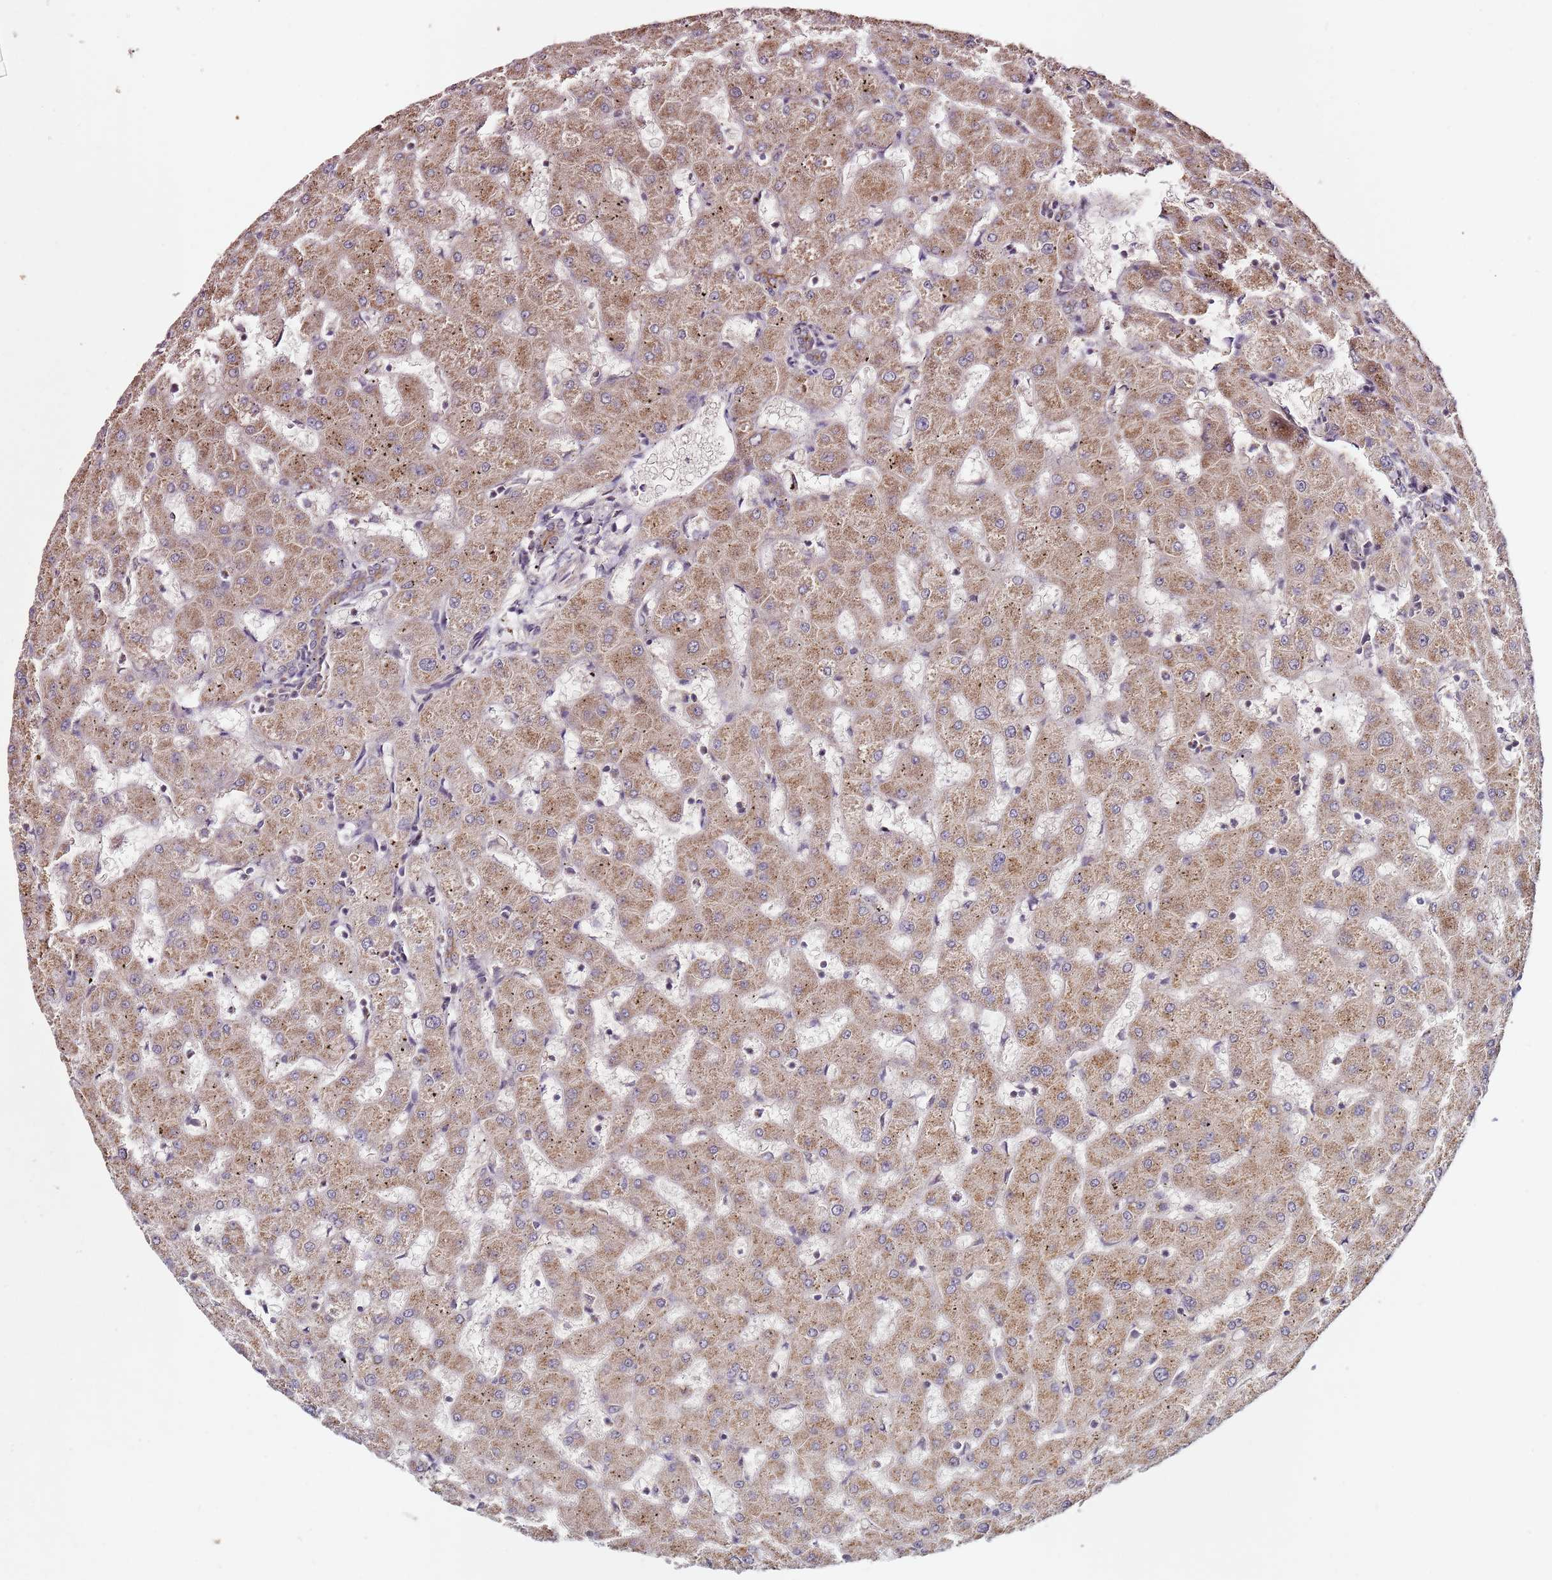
{"staining": {"intensity": "negative", "quantity": "none", "location": "none"}, "tissue": "liver", "cell_type": "Cholangiocytes", "image_type": "normal", "snomed": [{"axis": "morphology", "description": "Normal tissue, NOS"}, {"axis": "topography", "description": "Liver"}], "caption": "This image is of normal liver stained with IHC to label a protein in brown with the nuclei are counter-stained blue. There is no expression in cholangiocytes. (Immunohistochemistry (ihc), brightfield microscopy, high magnification).", "gene": "LIN37", "patient": {"sex": "female", "age": 63}}